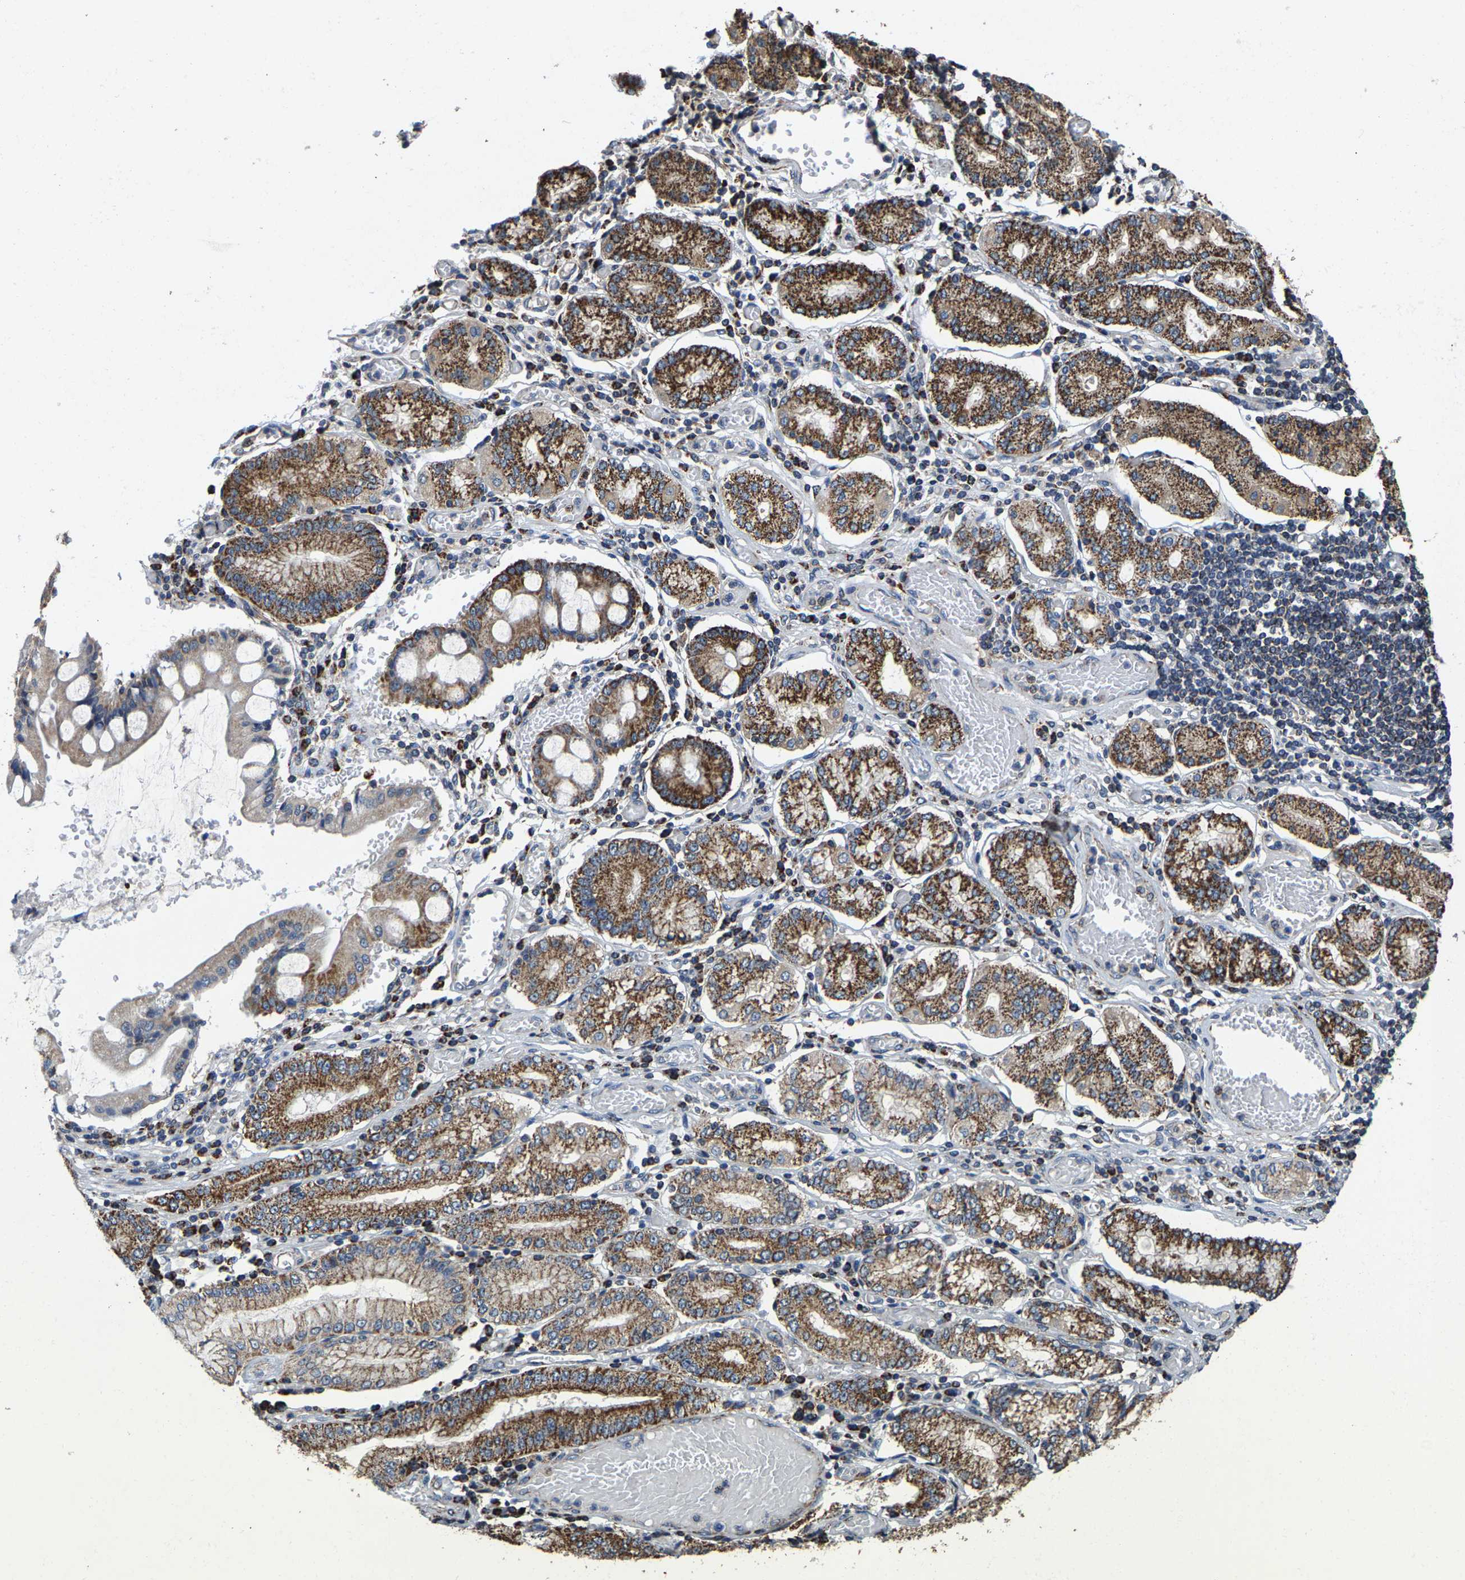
{"staining": {"intensity": "moderate", "quantity": ">75%", "location": "cytoplasmic/membranous"}, "tissue": "stomach cancer", "cell_type": "Tumor cells", "image_type": "cancer", "snomed": [{"axis": "morphology", "description": "Adenocarcinoma, NOS"}, {"axis": "topography", "description": "Stomach"}], "caption": "This photomicrograph reveals IHC staining of stomach cancer (adenocarcinoma), with medium moderate cytoplasmic/membranous staining in about >75% of tumor cells.", "gene": "SHMT2", "patient": {"sex": "female", "age": 73}}